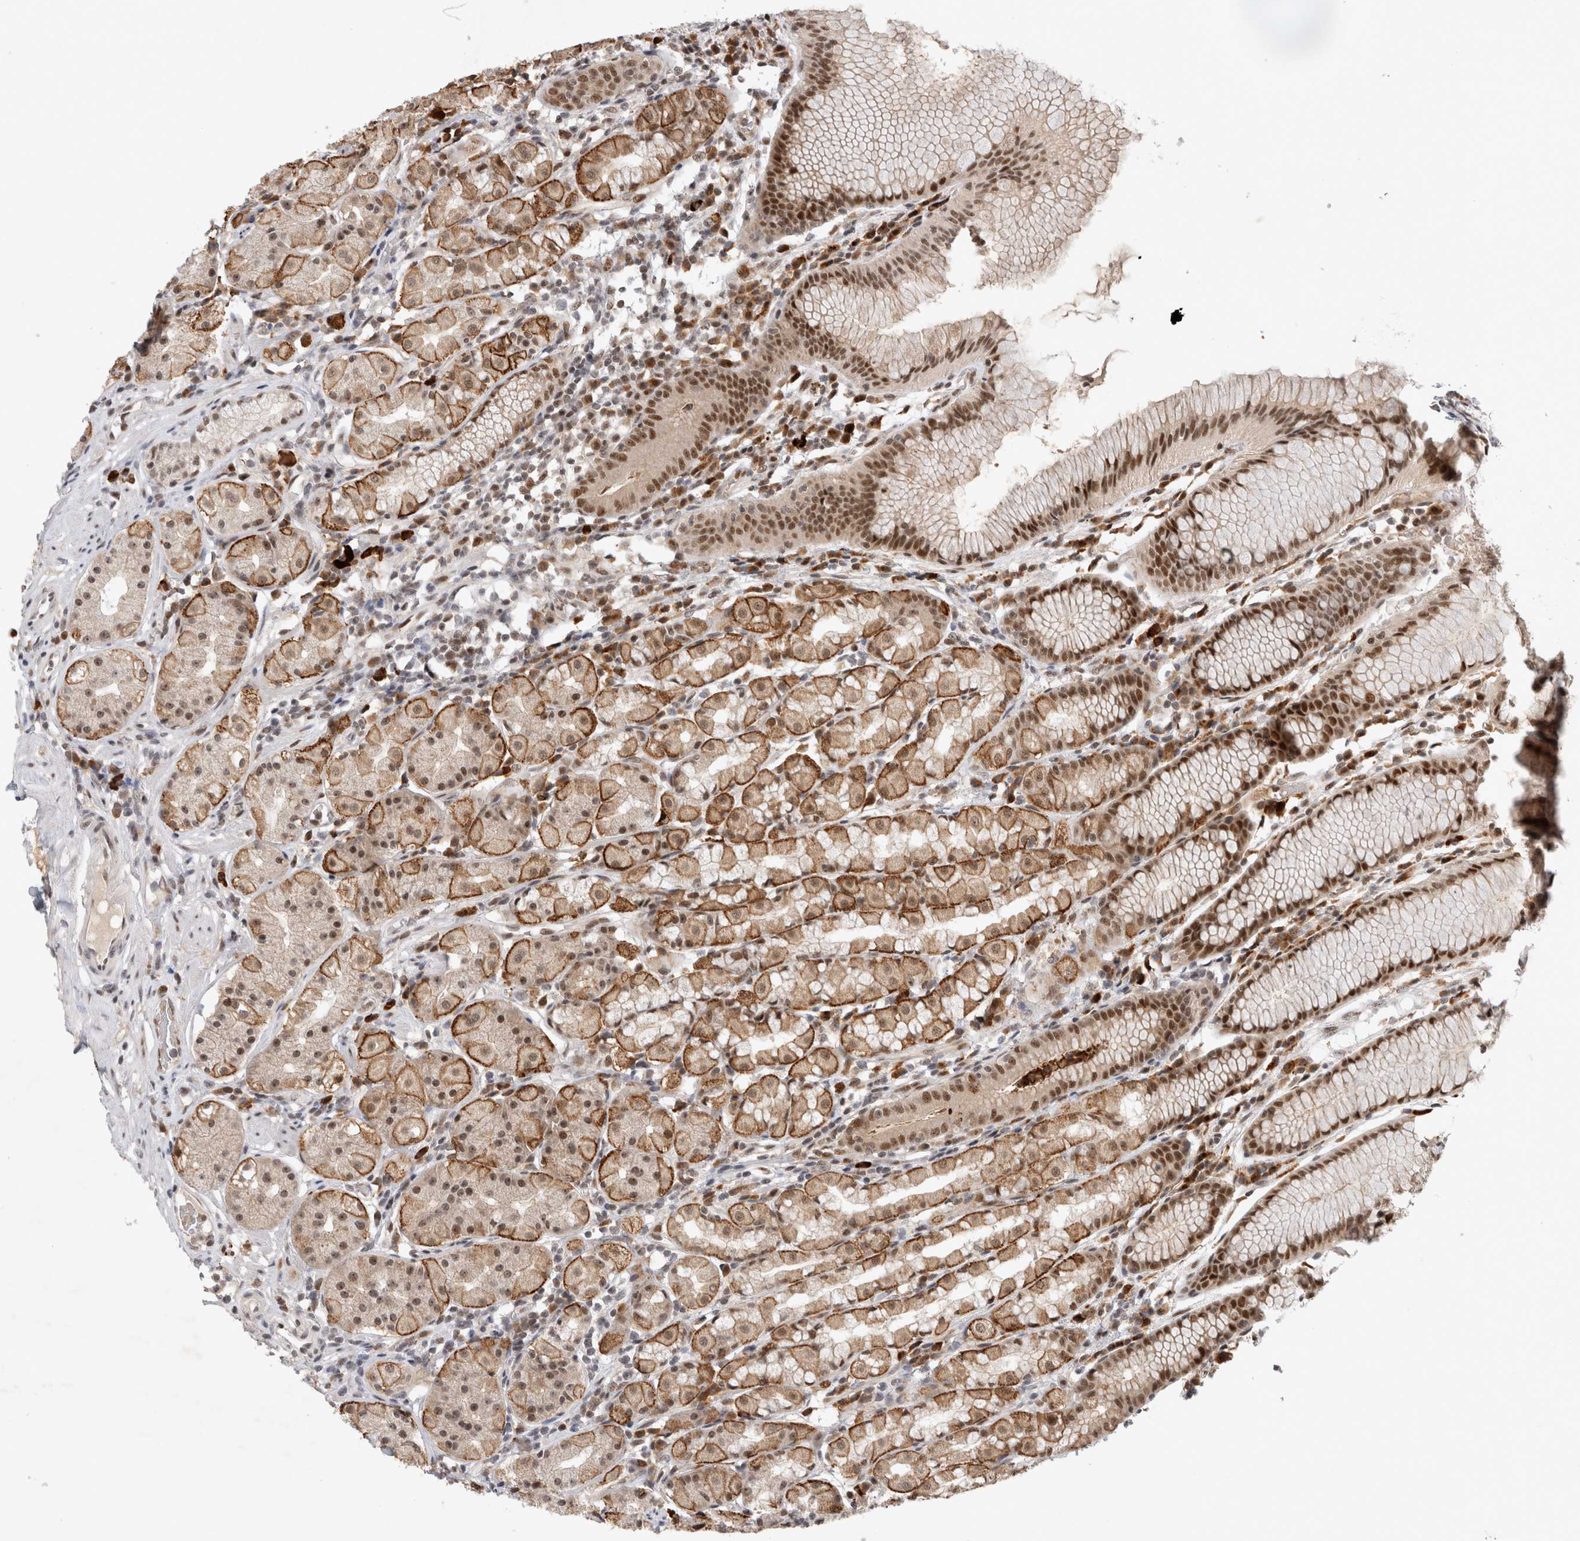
{"staining": {"intensity": "moderate", "quantity": ">75%", "location": "cytoplasmic/membranous,nuclear"}, "tissue": "stomach", "cell_type": "Glandular cells", "image_type": "normal", "snomed": [{"axis": "morphology", "description": "Normal tissue, NOS"}, {"axis": "topography", "description": "Stomach, lower"}], "caption": "Protein expression analysis of normal stomach shows moderate cytoplasmic/membranous,nuclear expression in approximately >75% of glandular cells.", "gene": "HESX1", "patient": {"sex": "female", "age": 56}}